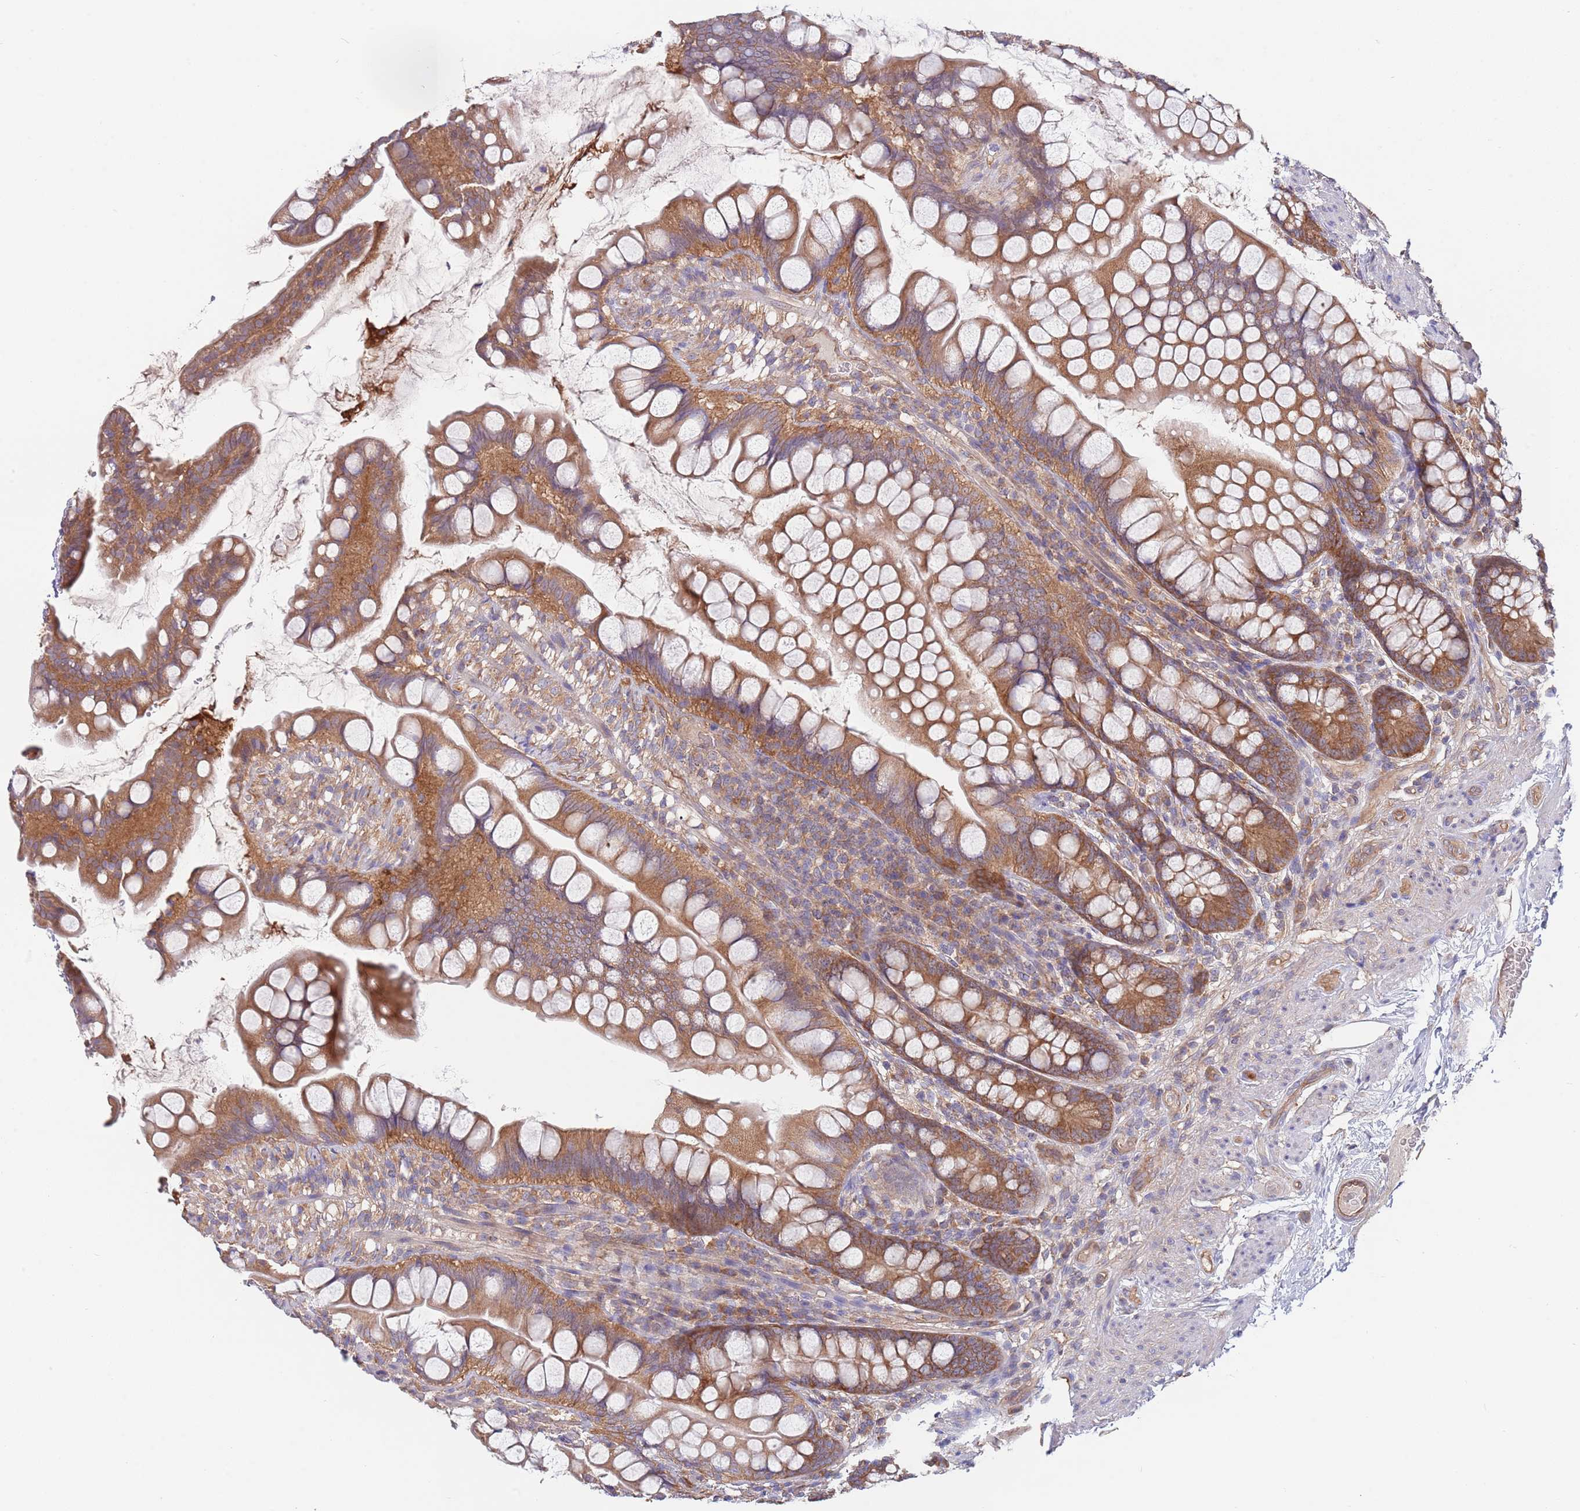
{"staining": {"intensity": "strong", "quantity": ">75%", "location": "cytoplasmic/membranous"}, "tissue": "small intestine", "cell_type": "Glandular cells", "image_type": "normal", "snomed": [{"axis": "morphology", "description": "Normal tissue, NOS"}, {"axis": "topography", "description": "Small intestine"}], "caption": "Small intestine was stained to show a protein in brown. There is high levels of strong cytoplasmic/membranous positivity in approximately >75% of glandular cells. (DAB IHC, brown staining for protein, blue staining for nuclei).", "gene": "EIF3F", "patient": {"sex": "male", "age": 70}}